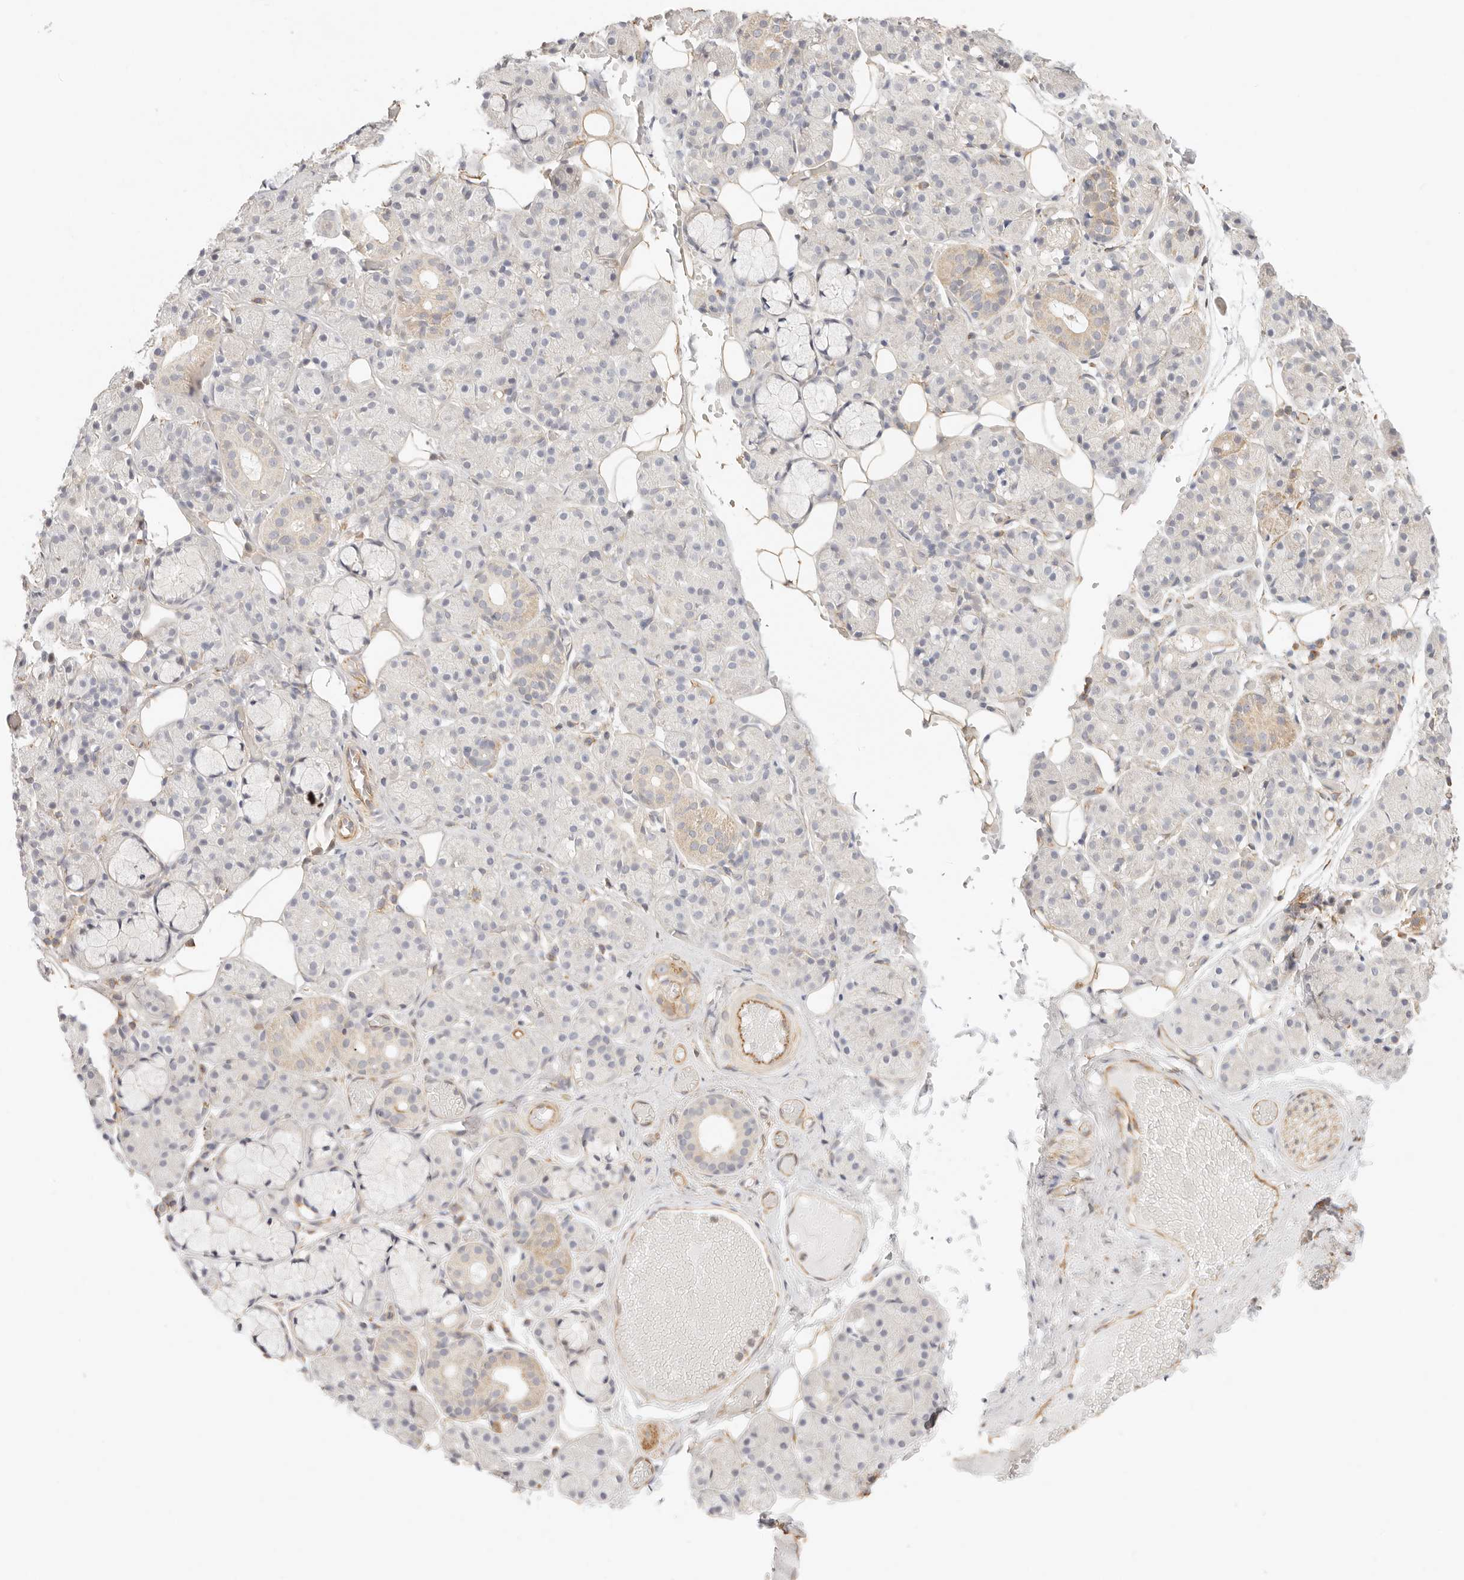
{"staining": {"intensity": "strong", "quantity": "25%-75%", "location": "cytoplasmic/membranous"}, "tissue": "salivary gland", "cell_type": "Glandular cells", "image_type": "normal", "snomed": [{"axis": "morphology", "description": "Normal tissue, NOS"}, {"axis": "topography", "description": "Salivary gland"}], "caption": "Protein positivity by immunohistochemistry exhibits strong cytoplasmic/membranous positivity in approximately 25%-75% of glandular cells in unremarkable salivary gland.", "gene": "ZC3H11A", "patient": {"sex": "male", "age": 63}}